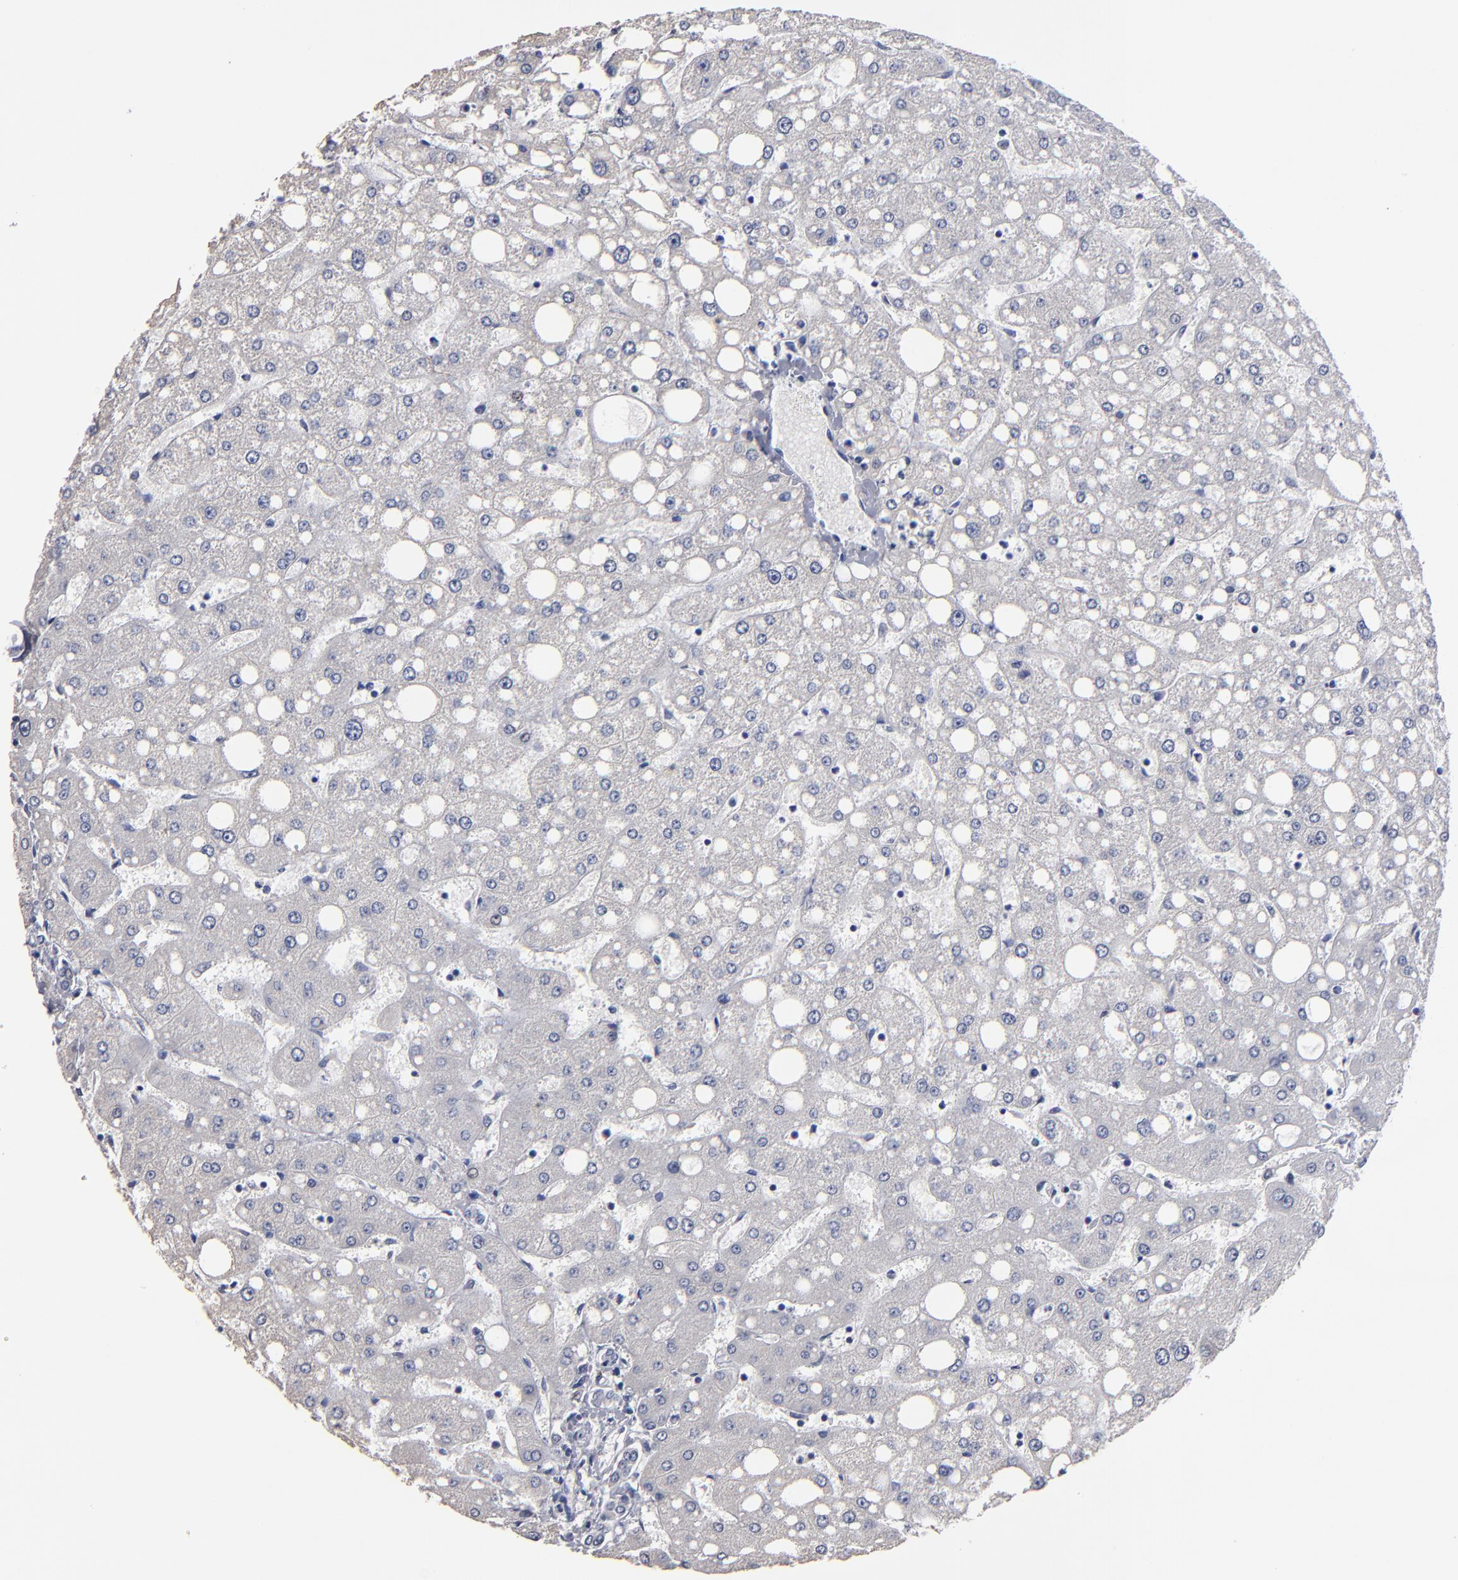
{"staining": {"intensity": "negative", "quantity": "none", "location": "none"}, "tissue": "liver", "cell_type": "Cholangiocytes", "image_type": "normal", "snomed": [{"axis": "morphology", "description": "Normal tissue, NOS"}, {"axis": "topography", "description": "Liver"}], "caption": "A histopathology image of liver stained for a protein shows no brown staining in cholangiocytes.", "gene": "RPH3A", "patient": {"sex": "male", "age": 49}}